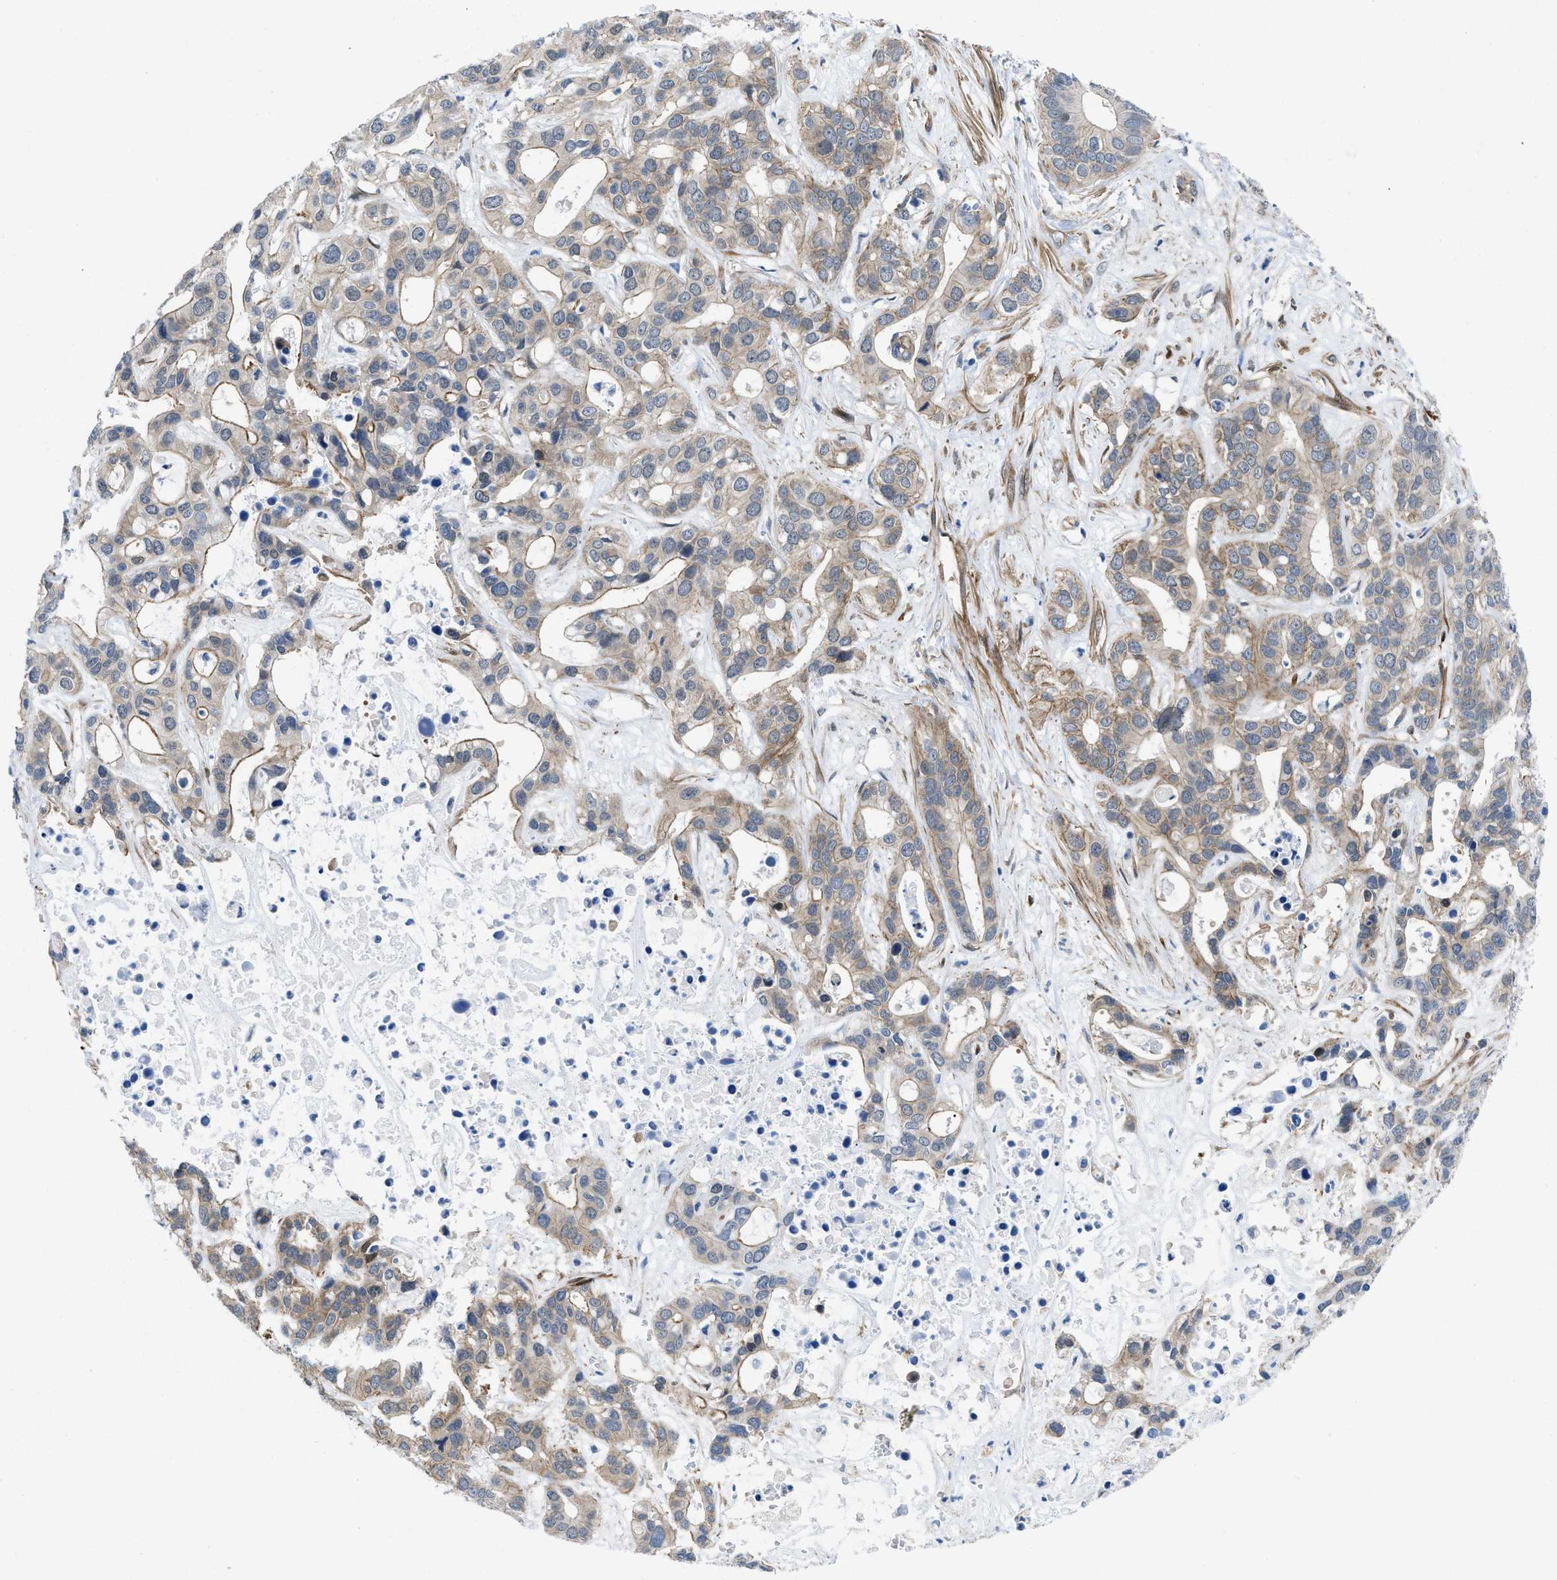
{"staining": {"intensity": "moderate", "quantity": "25%-75%", "location": "cytoplasmic/membranous"}, "tissue": "liver cancer", "cell_type": "Tumor cells", "image_type": "cancer", "snomed": [{"axis": "morphology", "description": "Cholangiocarcinoma"}, {"axis": "topography", "description": "Liver"}], "caption": "Tumor cells reveal medium levels of moderate cytoplasmic/membranous positivity in approximately 25%-75% of cells in liver cholangiocarcinoma.", "gene": "PDLIM5", "patient": {"sex": "female", "age": 65}}